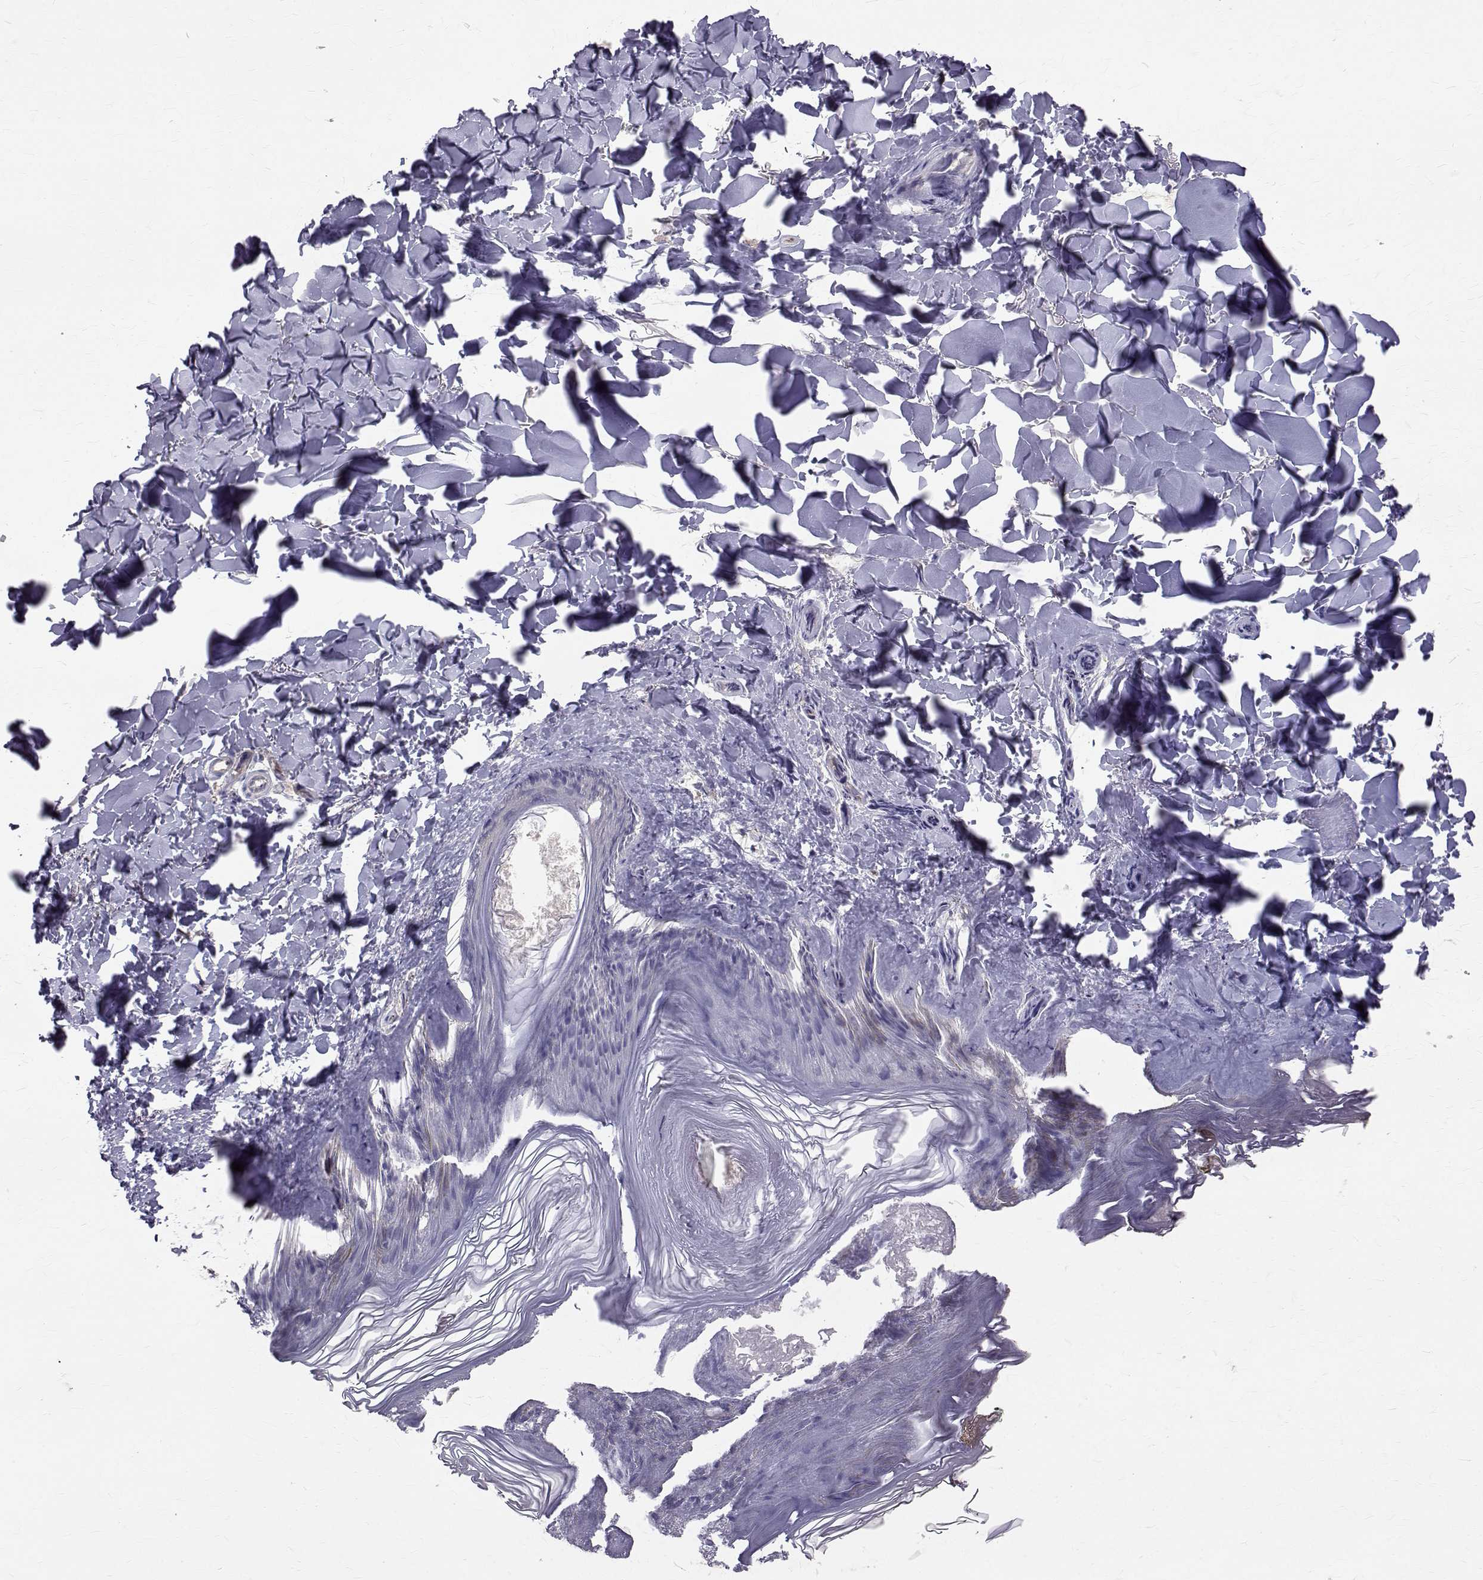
{"staining": {"intensity": "negative", "quantity": "none", "location": "none"}, "tissue": "skin", "cell_type": "Fibroblasts", "image_type": "normal", "snomed": [{"axis": "morphology", "description": "Normal tissue, NOS"}, {"axis": "topography", "description": "Skin"}, {"axis": "topography", "description": "Peripheral nerve tissue"}], "caption": "The image demonstrates no significant positivity in fibroblasts of skin. (Immunohistochemistry, brightfield microscopy, high magnification).", "gene": "FARSB", "patient": {"sex": "female", "age": 45}}